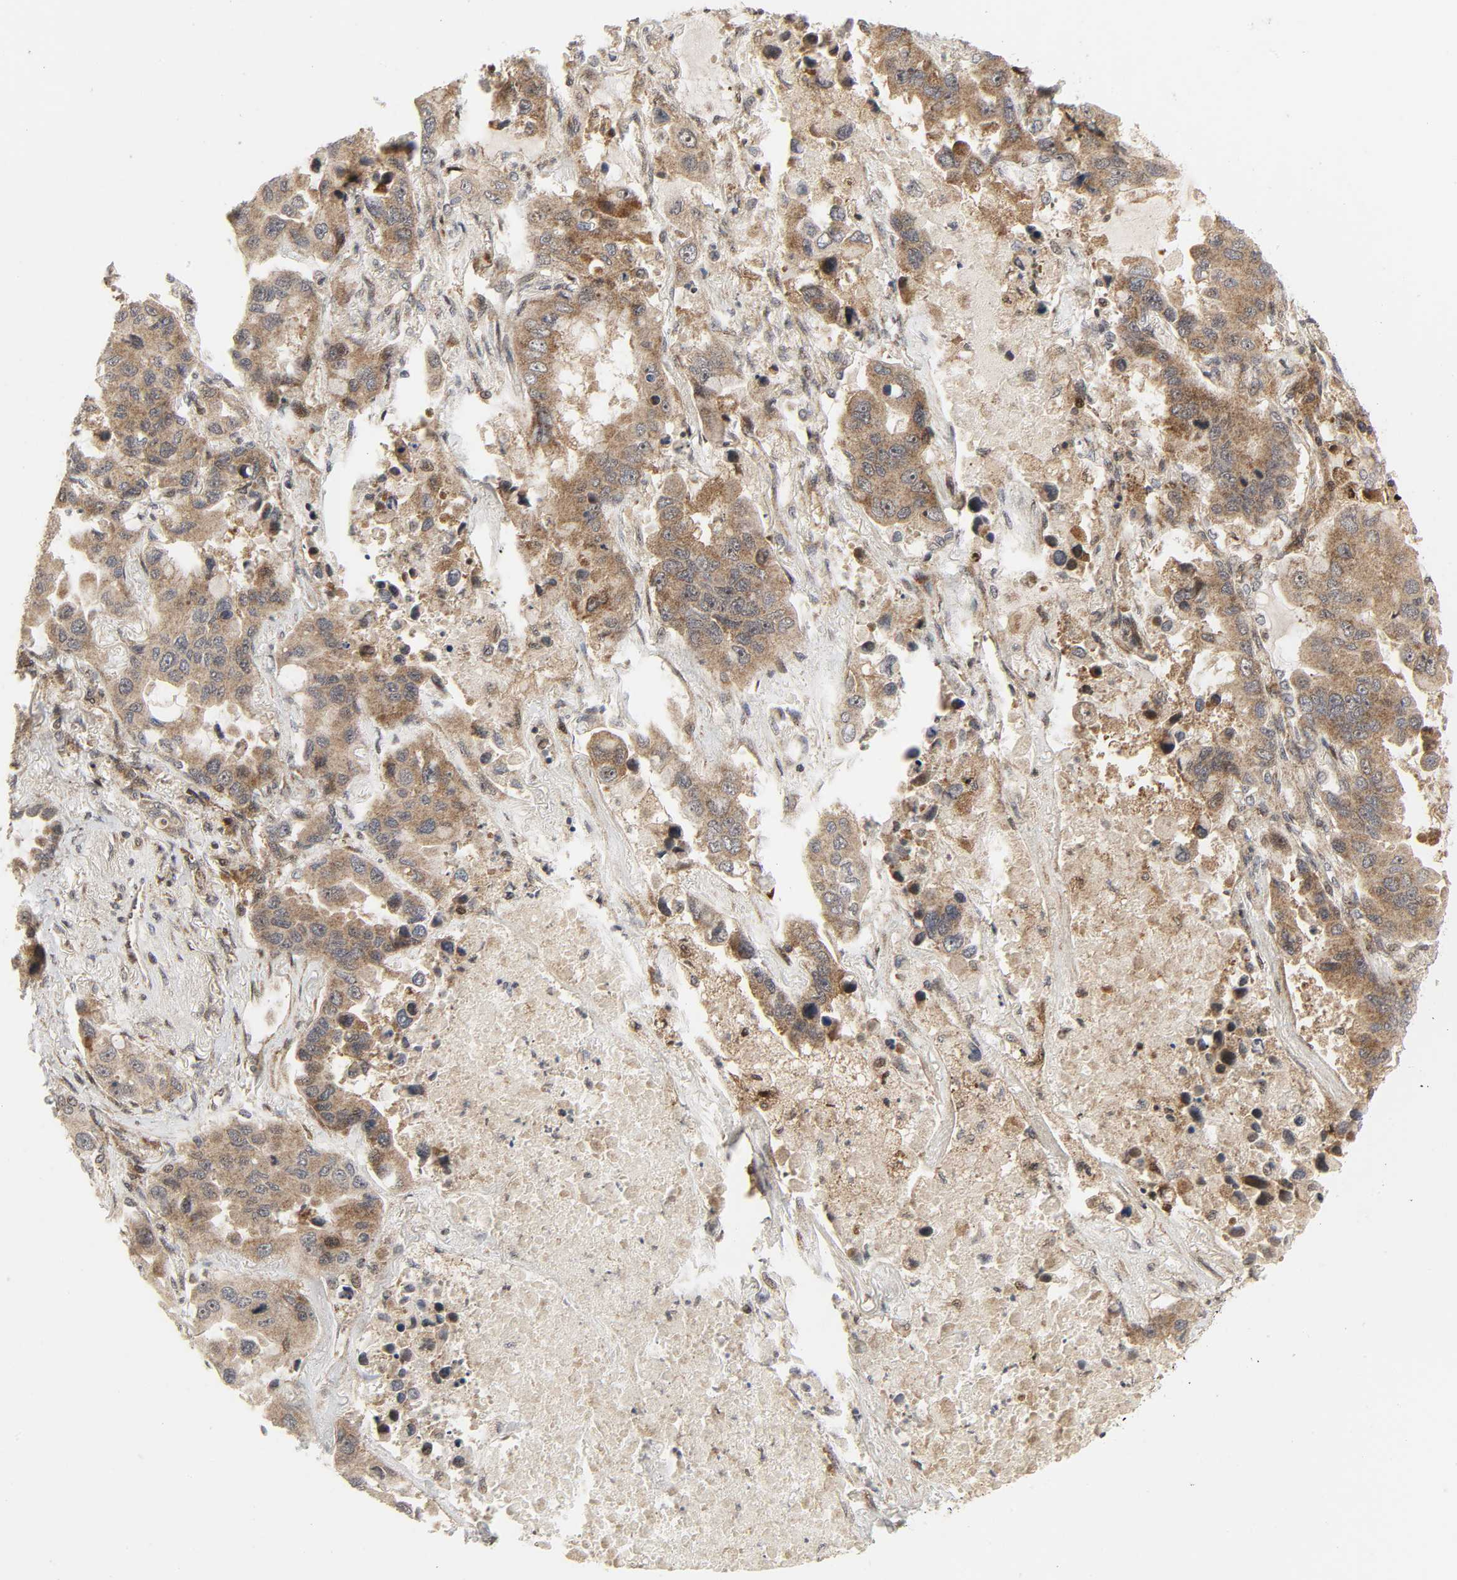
{"staining": {"intensity": "moderate", "quantity": ">75%", "location": "cytoplasmic/membranous"}, "tissue": "lung cancer", "cell_type": "Tumor cells", "image_type": "cancer", "snomed": [{"axis": "morphology", "description": "Adenocarcinoma, NOS"}, {"axis": "topography", "description": "Lung"}], "caption": "Immunohistochemistry (DAB (3,3'-diaminobenzidine)) staining of human lung adenocarcinoma exhibits moderate cytoplasmic/membranous protein expression in about >75% of tumor cells. (DAB = brown stain, brightfield microscopy at high magnification).", "gene": "CHUK", "patient": {"sex": "male", "age": 64}}